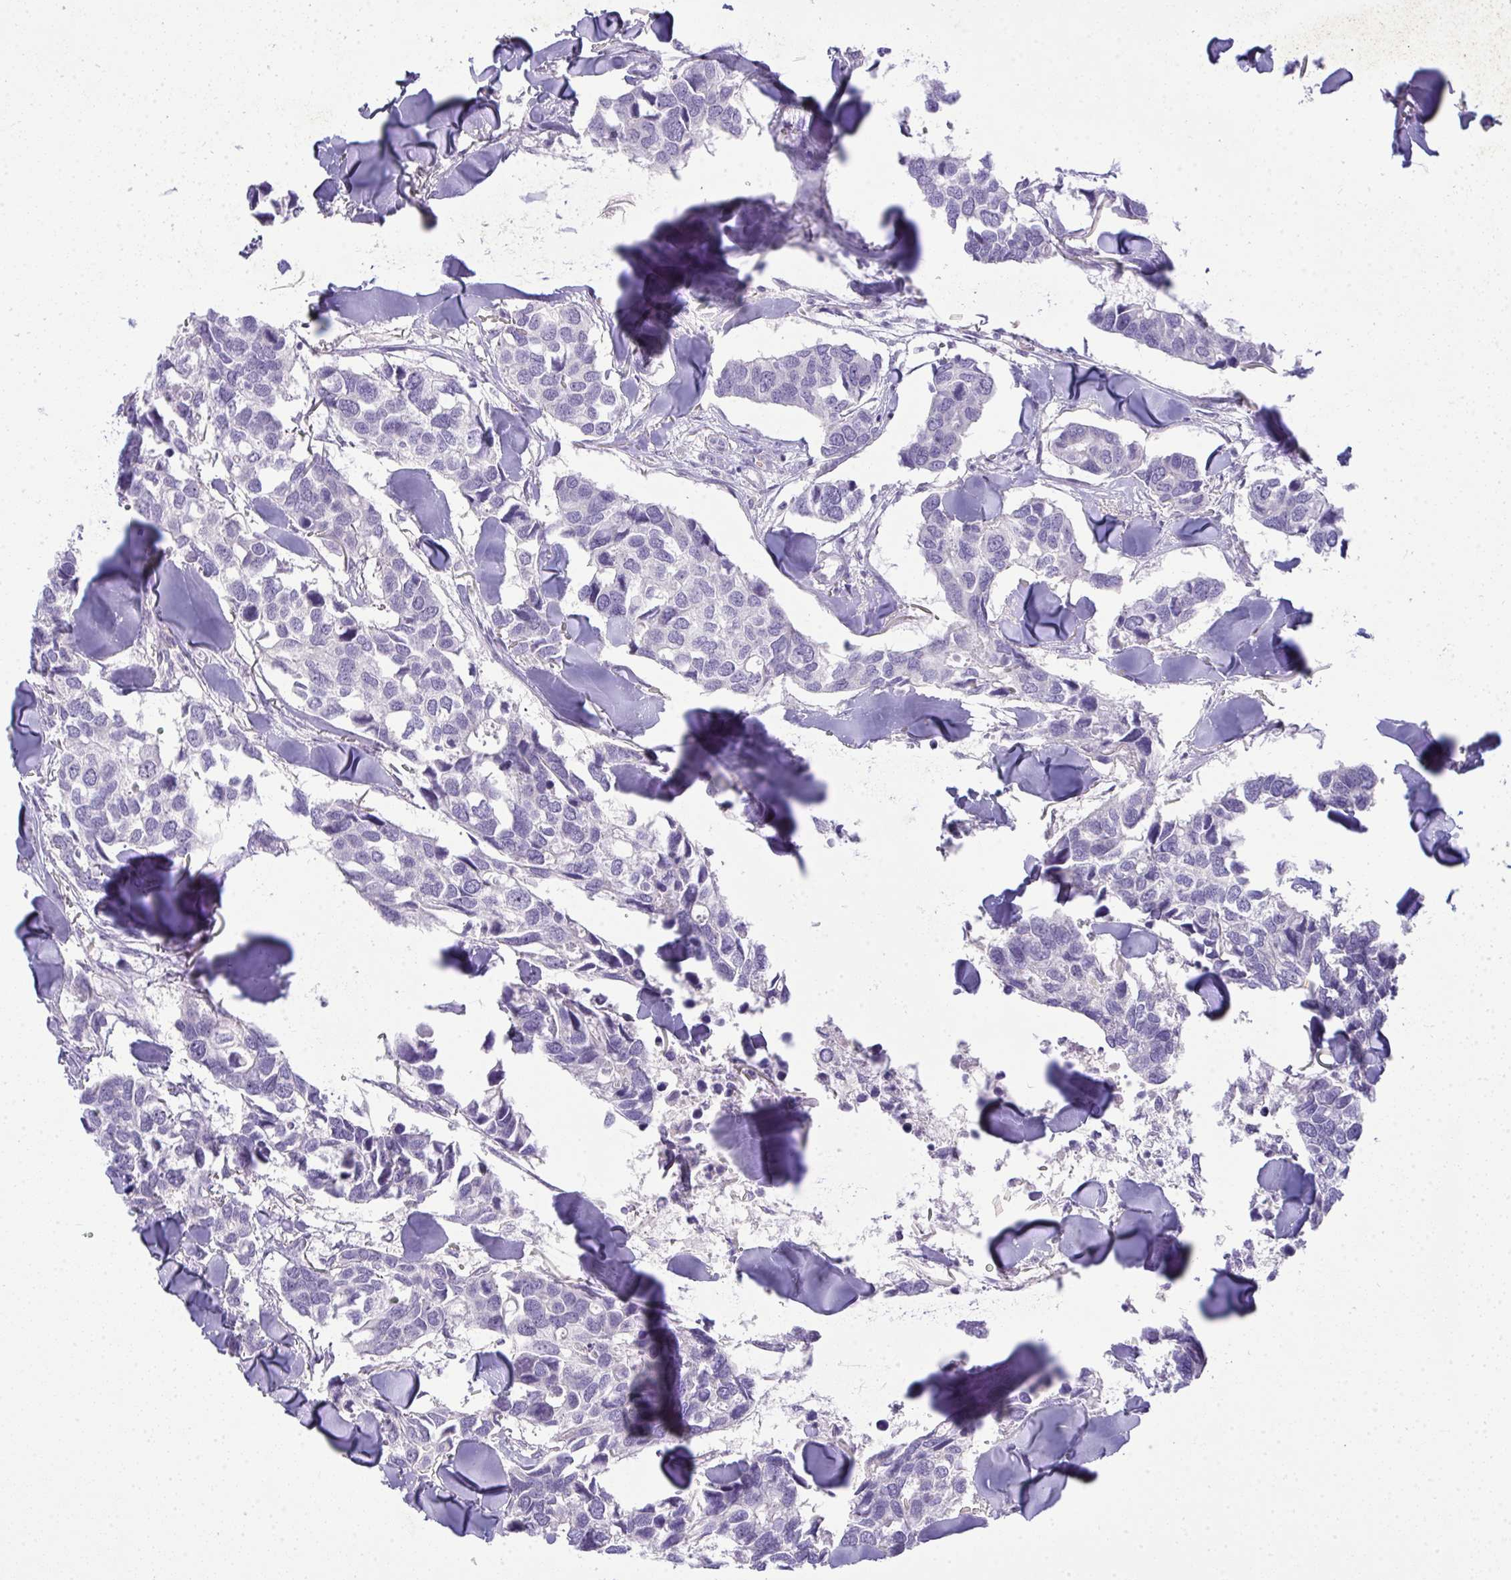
{"staining": {"intensity": "negative", "quantity": "none", "location": "none"}, "tissue": "breast cancer", "cell_type": "Tumor cells", "image_type": "cancer", "snomed": [{"axis": "morphology", "description": "Duct carcinoma"}, {"axis": "topography", "description": "Breast"}], "caption": "Immunohistochemical staining of breast intraductal carcinoma reveals no significant expression in tumor cells.", "gene": "SPTB", "patient": {"sex": "female", "age": 83}}